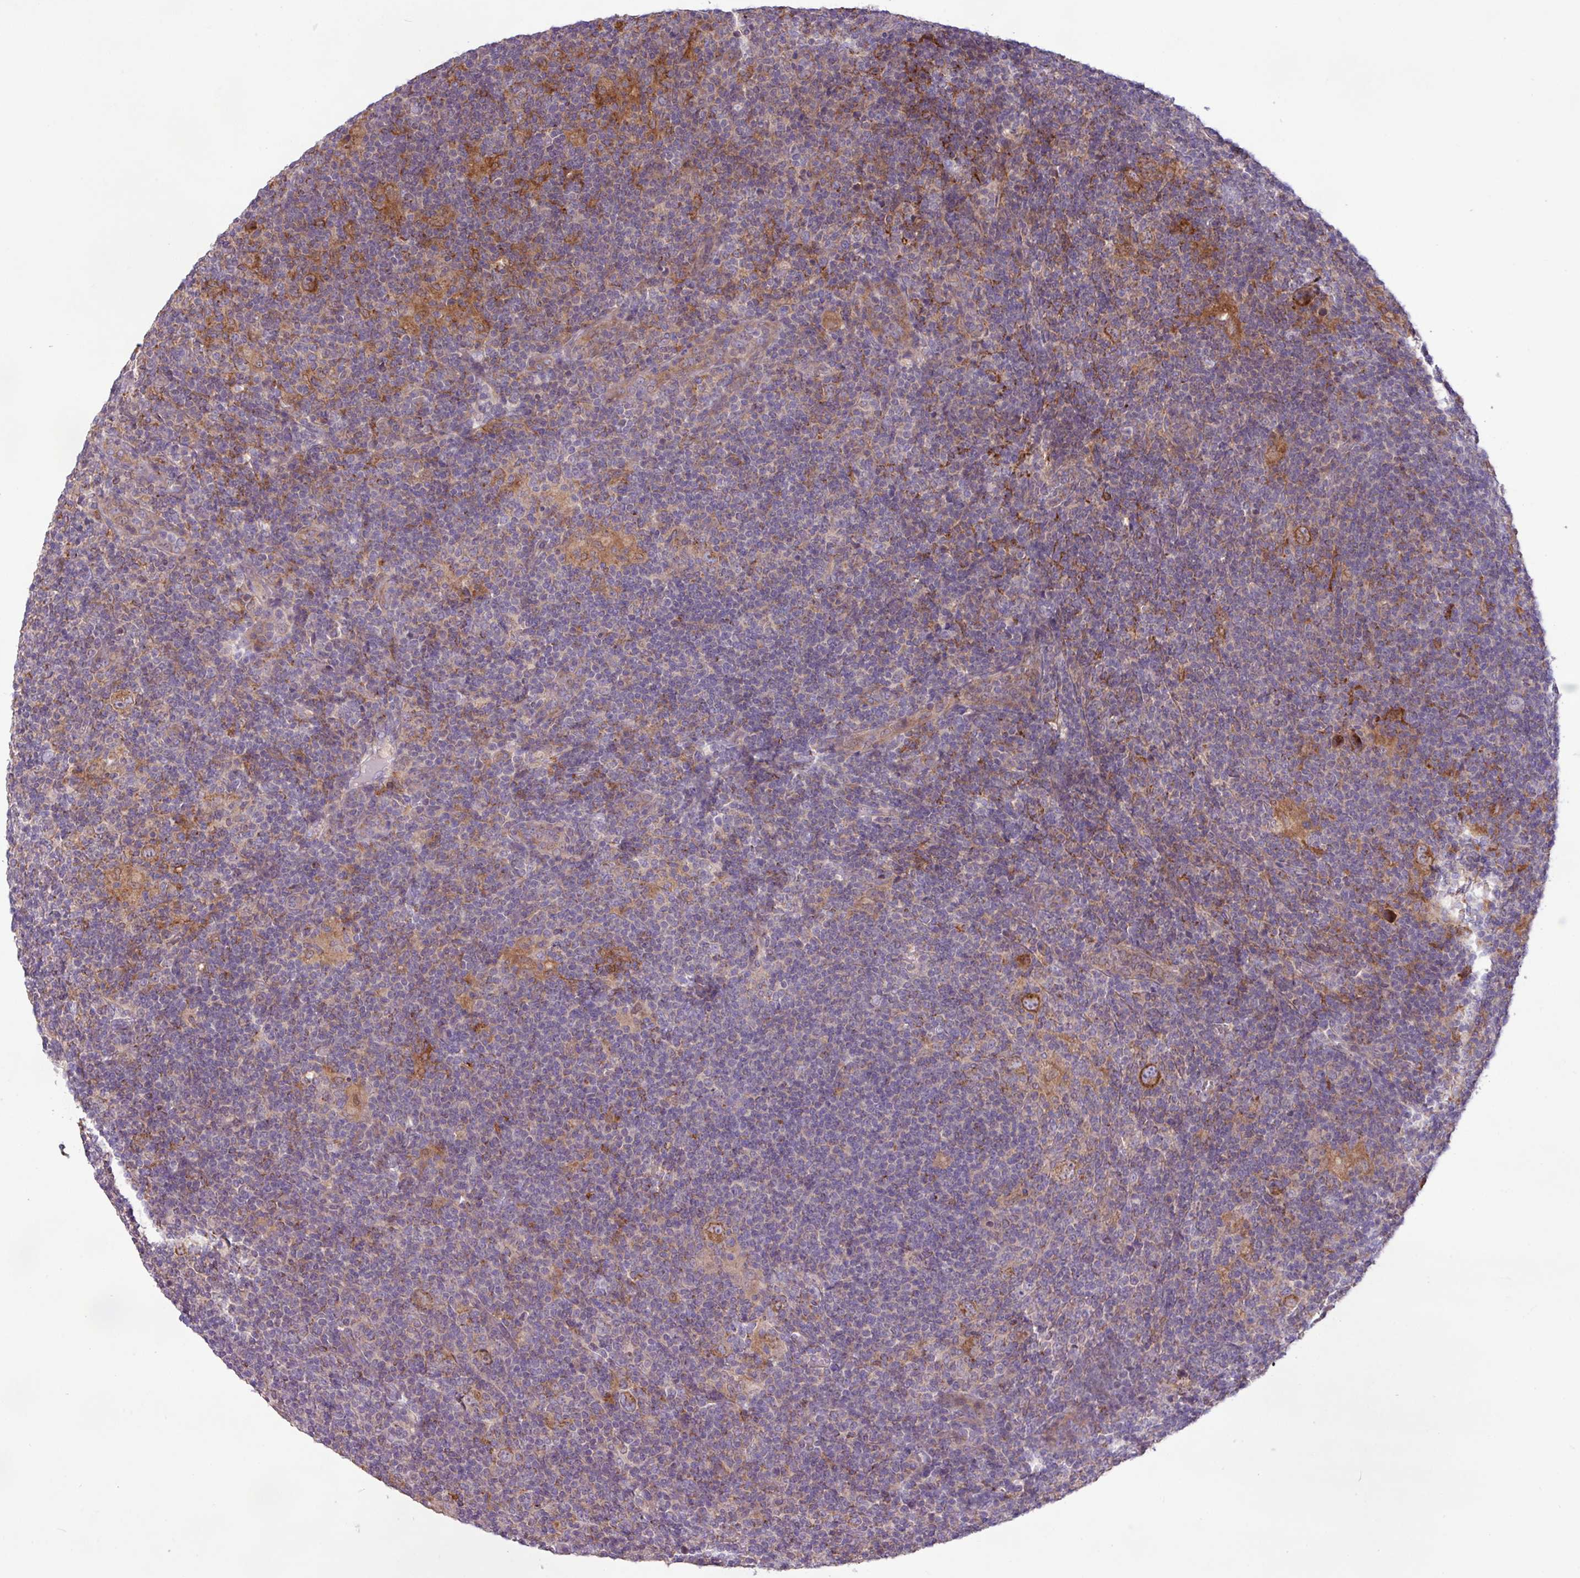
{"staining": {"intensity": "moderate", "quantity": "25%-75%", "location": "cytoplasmic/membranous"}, "tissue": "lymphoma", "cell_type": "Tumor cells", "image_type": "cancer", "snomed": [{"axis": "morphology", "description": "Hodgkin's disease, NOS"}, {"axis": "topography", "description": "Lymph node"}], "caption": "Moderate cytoplasmic/membranous protein expression is seen in approximately 25%-75% of tumor cells in Hodgkin's disease.", "gene": "ARHGEF25", "patient": {"sex": "female", "age": 57}}